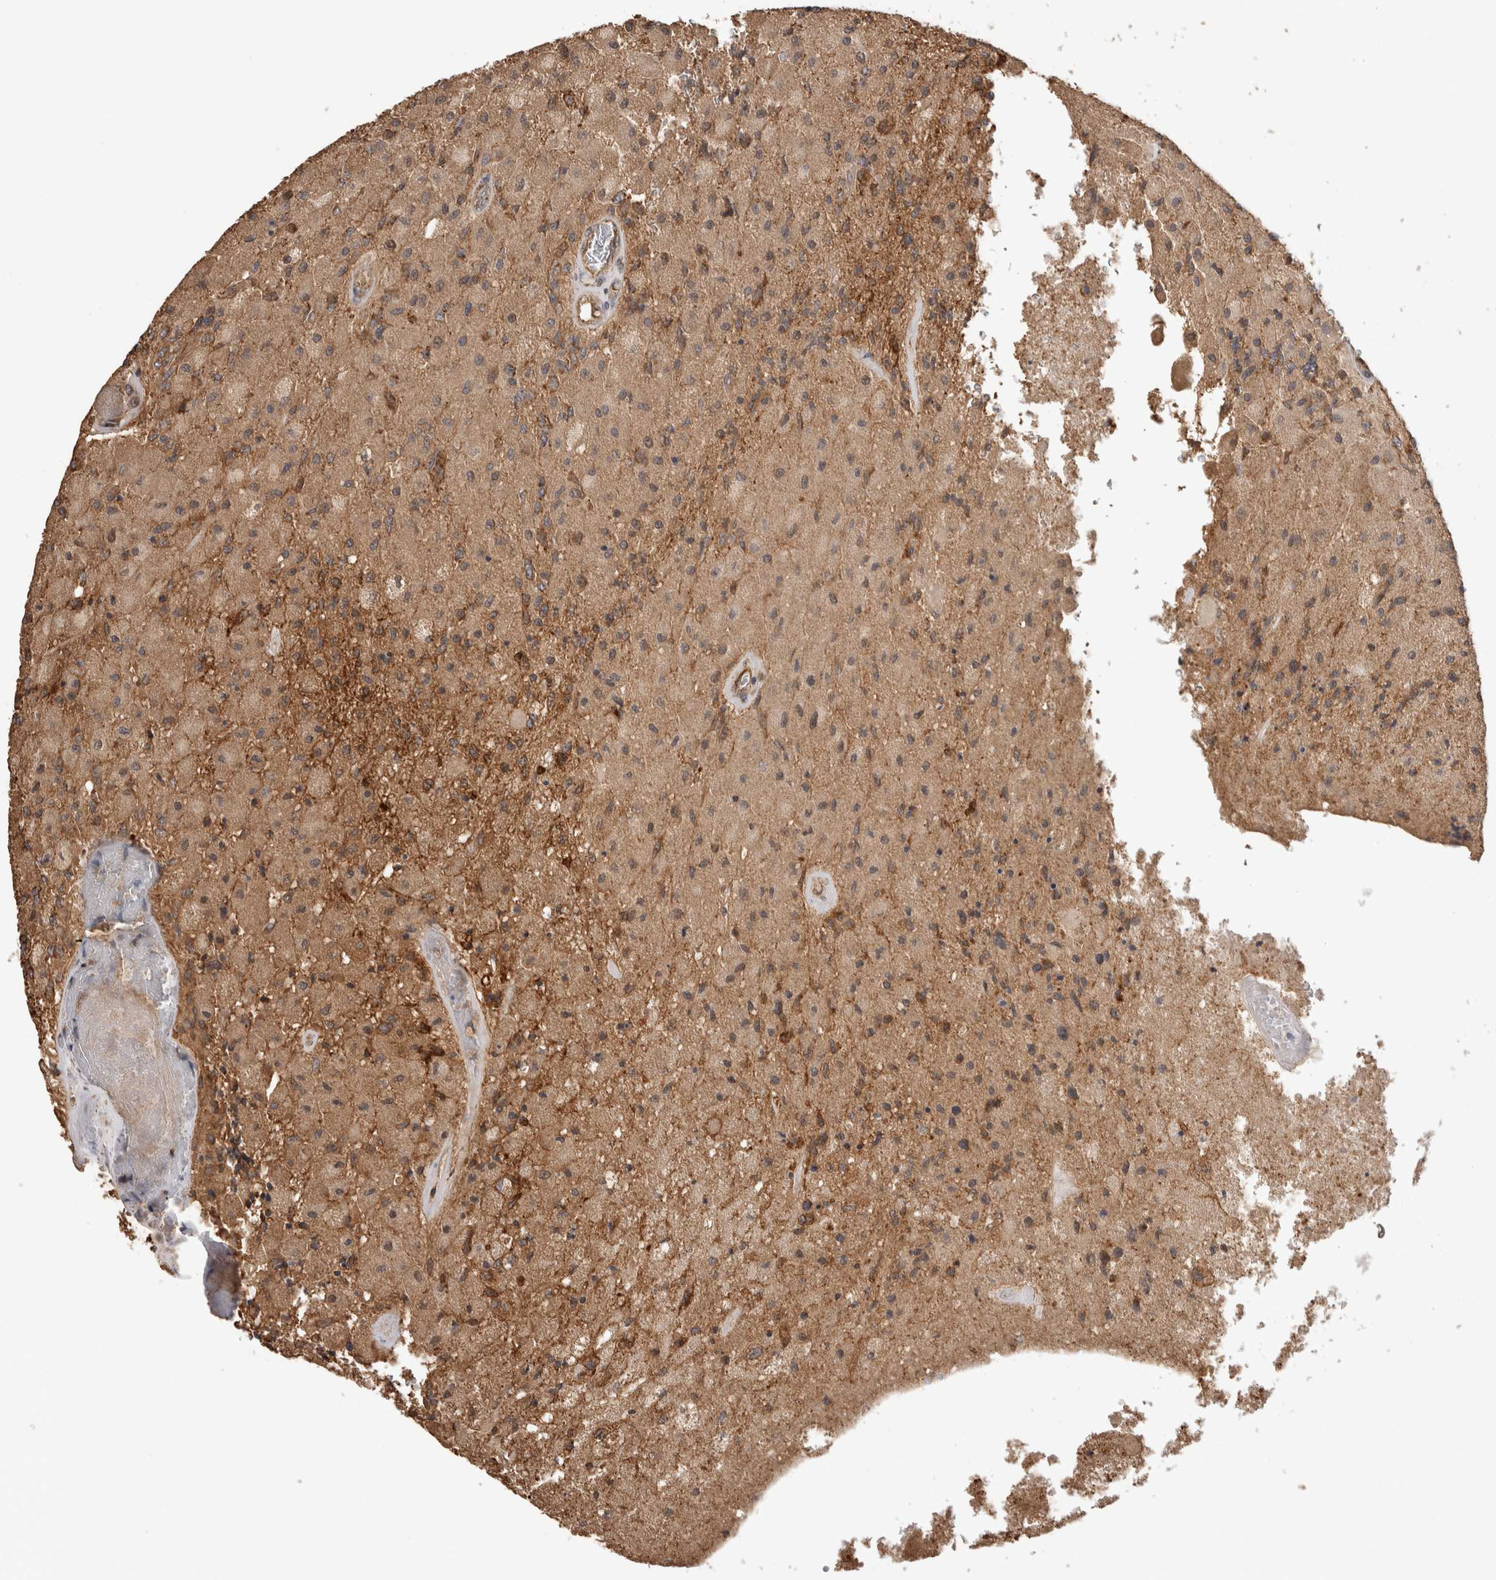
{"staining": {"intensity": "moderate", "quantity": ">75%", "location": "cytoplasmic/membranous"}, "tissue": "glioma", "cell_type": "Tumor cells", "image_type": "cancer", "snomed": [{"axis": "morphology", "description": "Normal tissue, NOS"}, {"axis": "morphology", "description": "Glioma, malignant, High grade"}, {"axis": "topography", "description": "Cerebral cortex"}], "caption": "Protein staining of glioma tissue displays moderate cytoplasmic/membranous staining in approximately >75% of tumor cells. Immunohistochemistry (ihc) stains the protein in brown and the nuclei are stained blue.", "gene": "IMMP2L", "patient": {"sex": "male", "age": 77}}